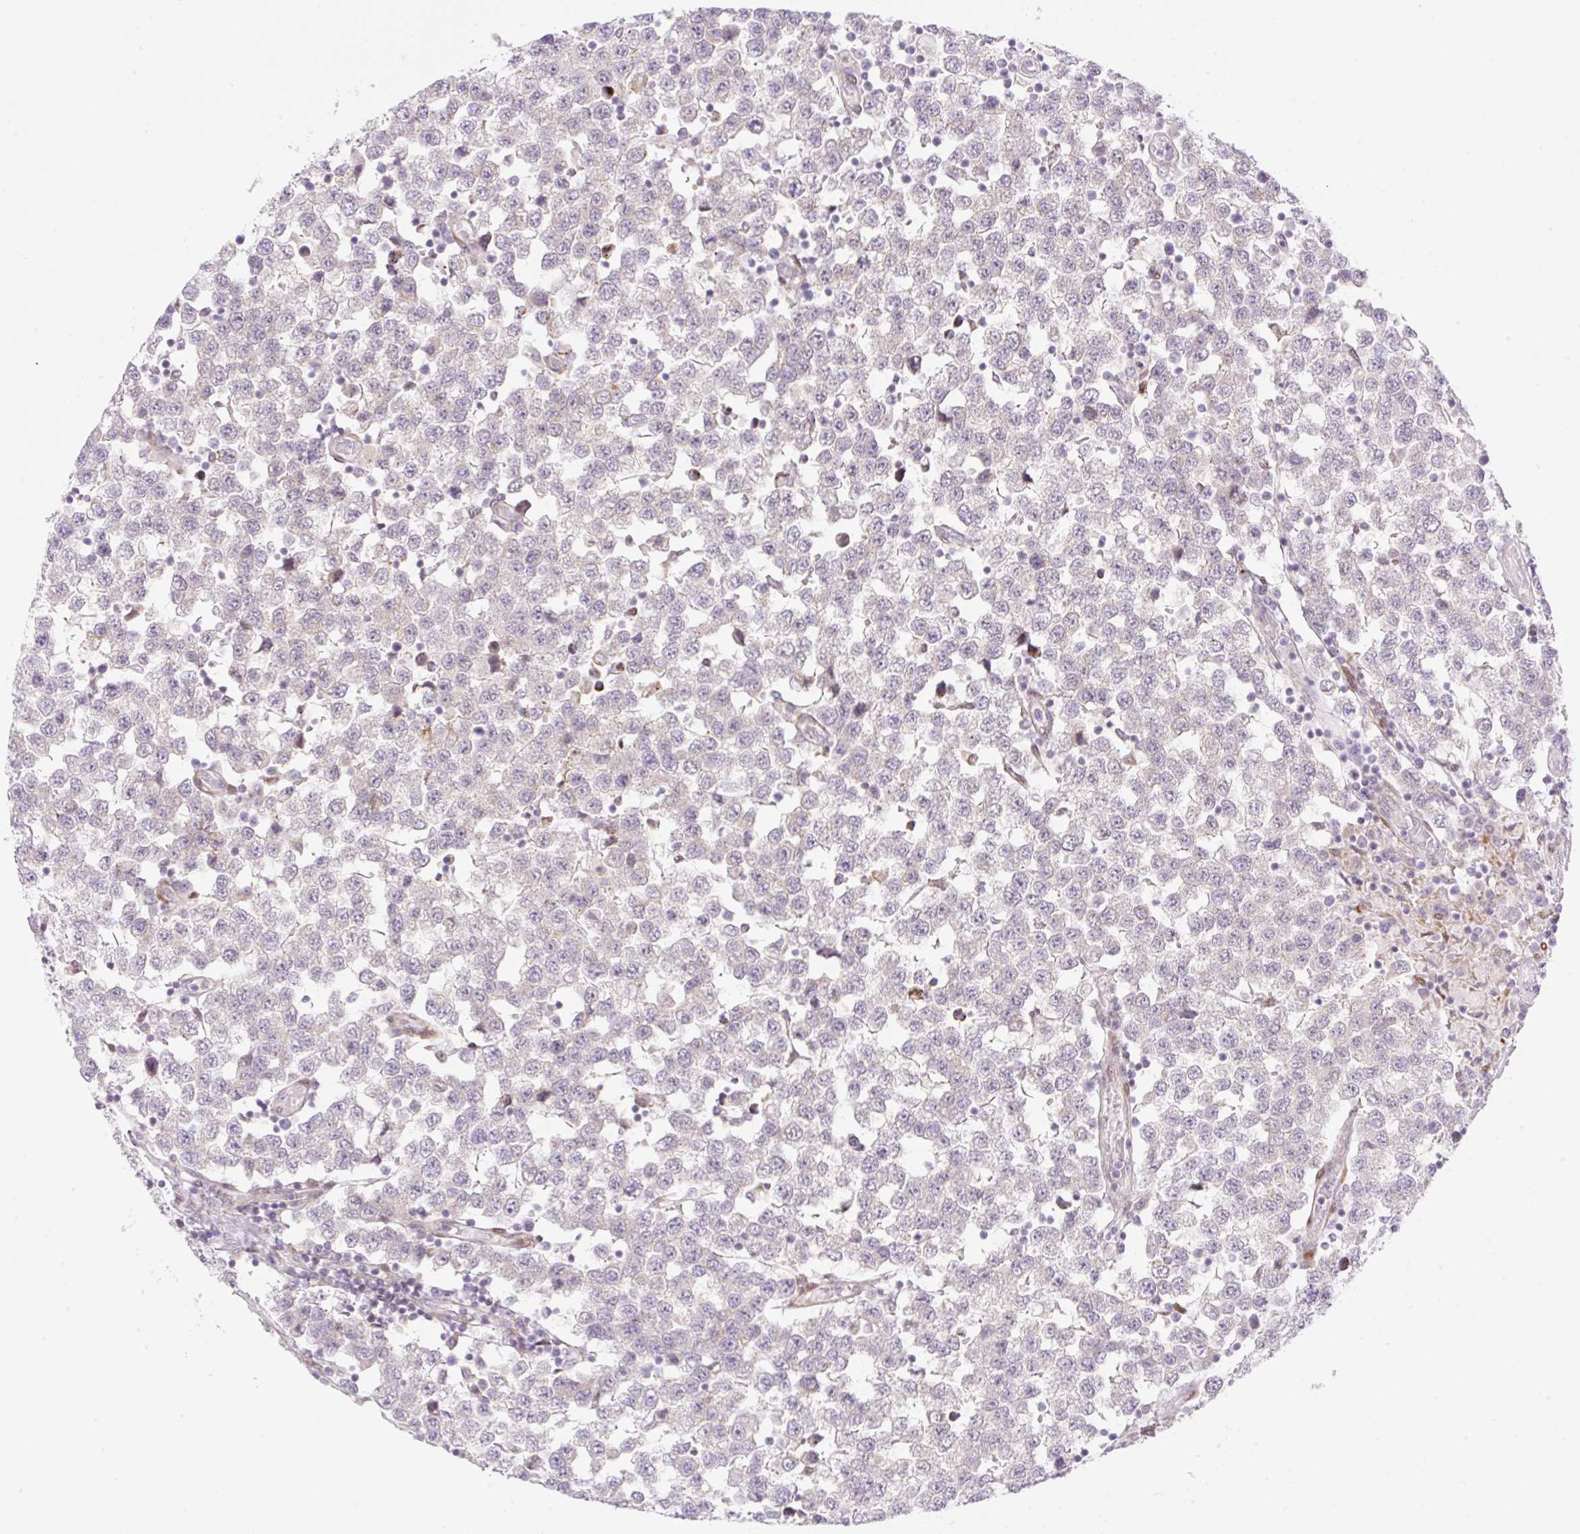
{"staining": {"intensity": "negative", "quantity": "none", "location": "none"}, "tissue": "testis cancer", "cell_type": "Tumor cells", "image_type": "cancer", "snomed": [{"axis": "morphology", "description": "Seminoma, NOS"}, {"axis": "topography", "description": "Testis"}], "caption": "Image shows no protein expression in tumor cells of testis cancer (seminoma) tissue.", "gene": "ZFP41", "patient": {"sex": "male", "age": 34}}